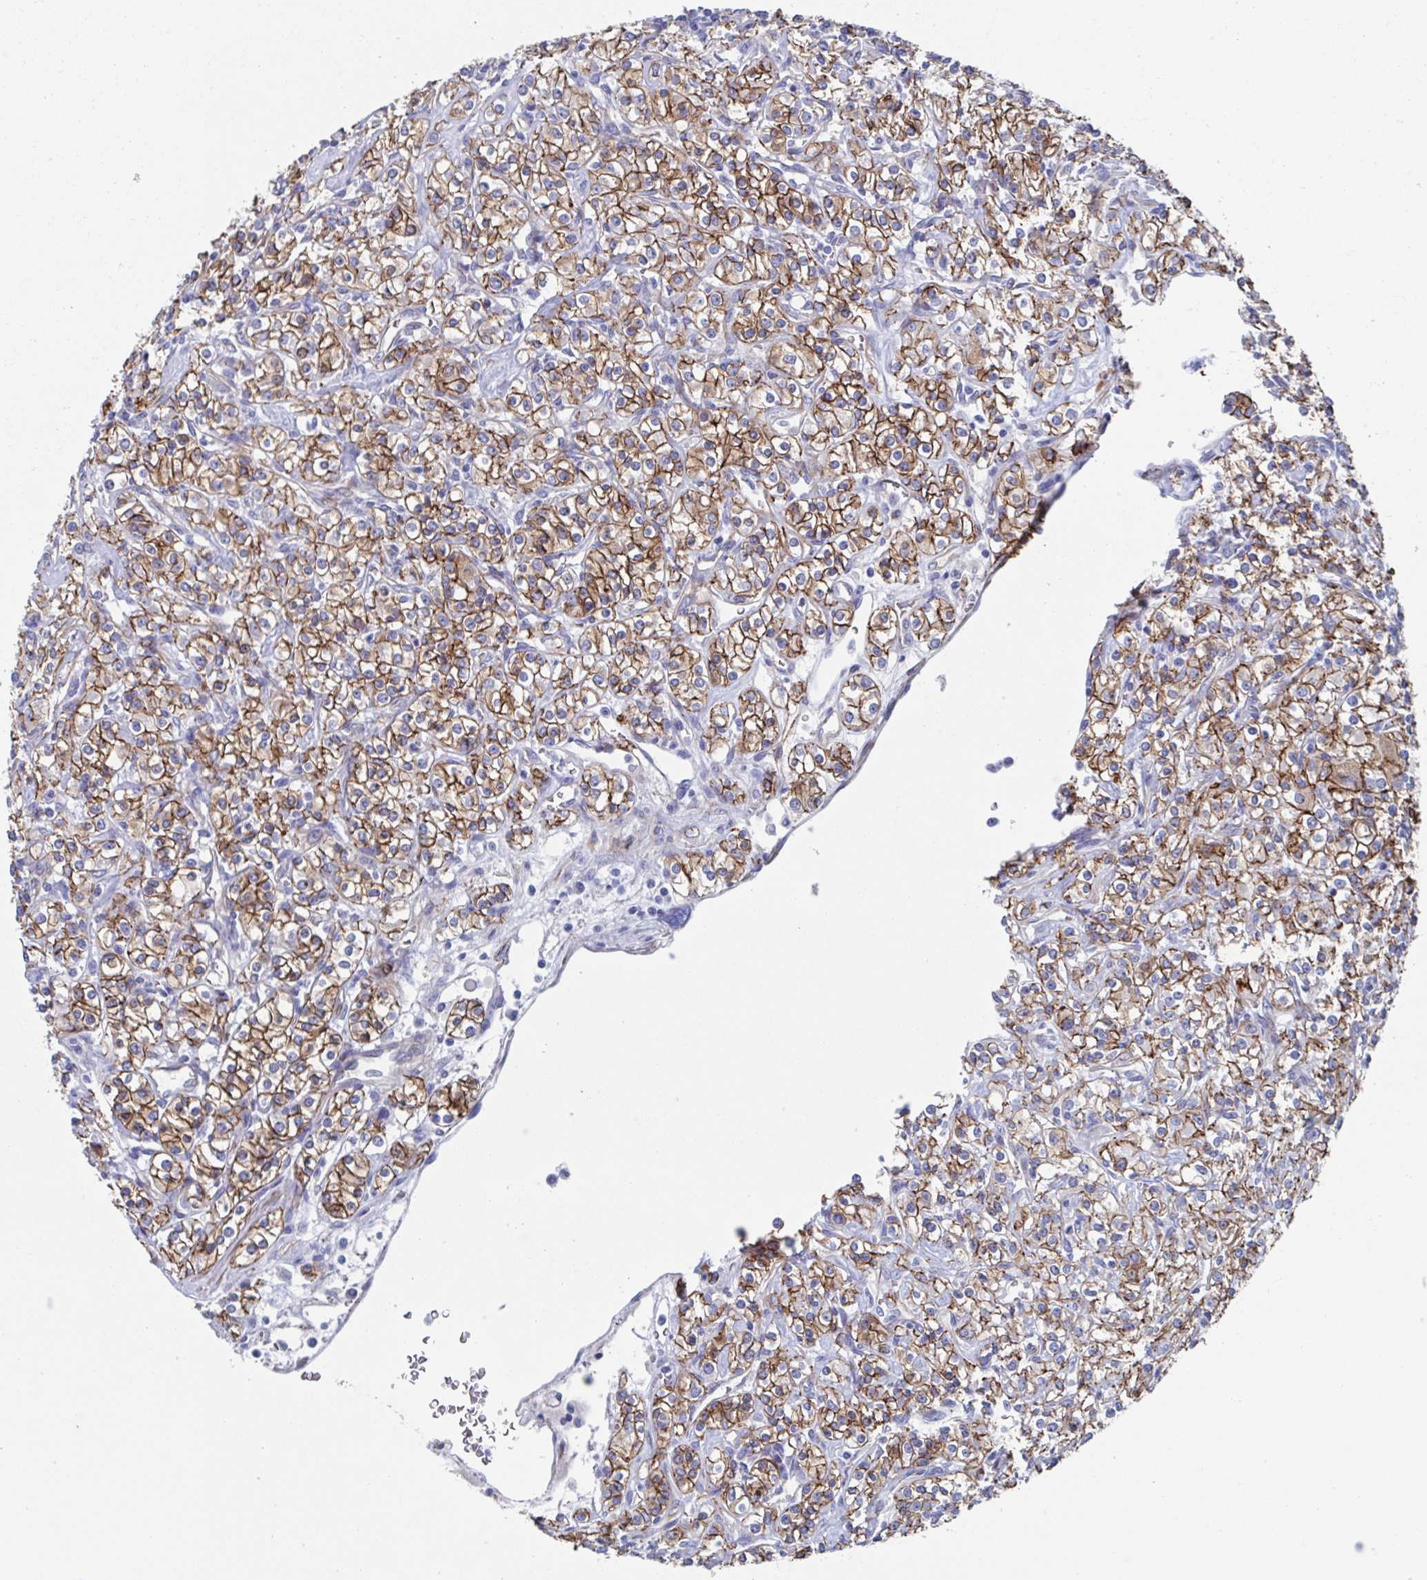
{"staining": {"intensity": "moderate", "quantity": ">75%", "location": "cytoplasmic/membranous"}, "tissue": "renal cancer", "cell_type": "Tumor cells", "image_type": "cancer", "snomed": [{"axis": "morphology", "description": "Adenocarcinoma, NOS"}, {"axis": "topography", "description": "Kidney"}], "caption": "A brown stain shows moderate cytoplasmic/membranous positivity of a protein in renal adenocarcinoma tumor cells.", "gene": "CDH2", "patient": {"sex": "male", "age": 77}}